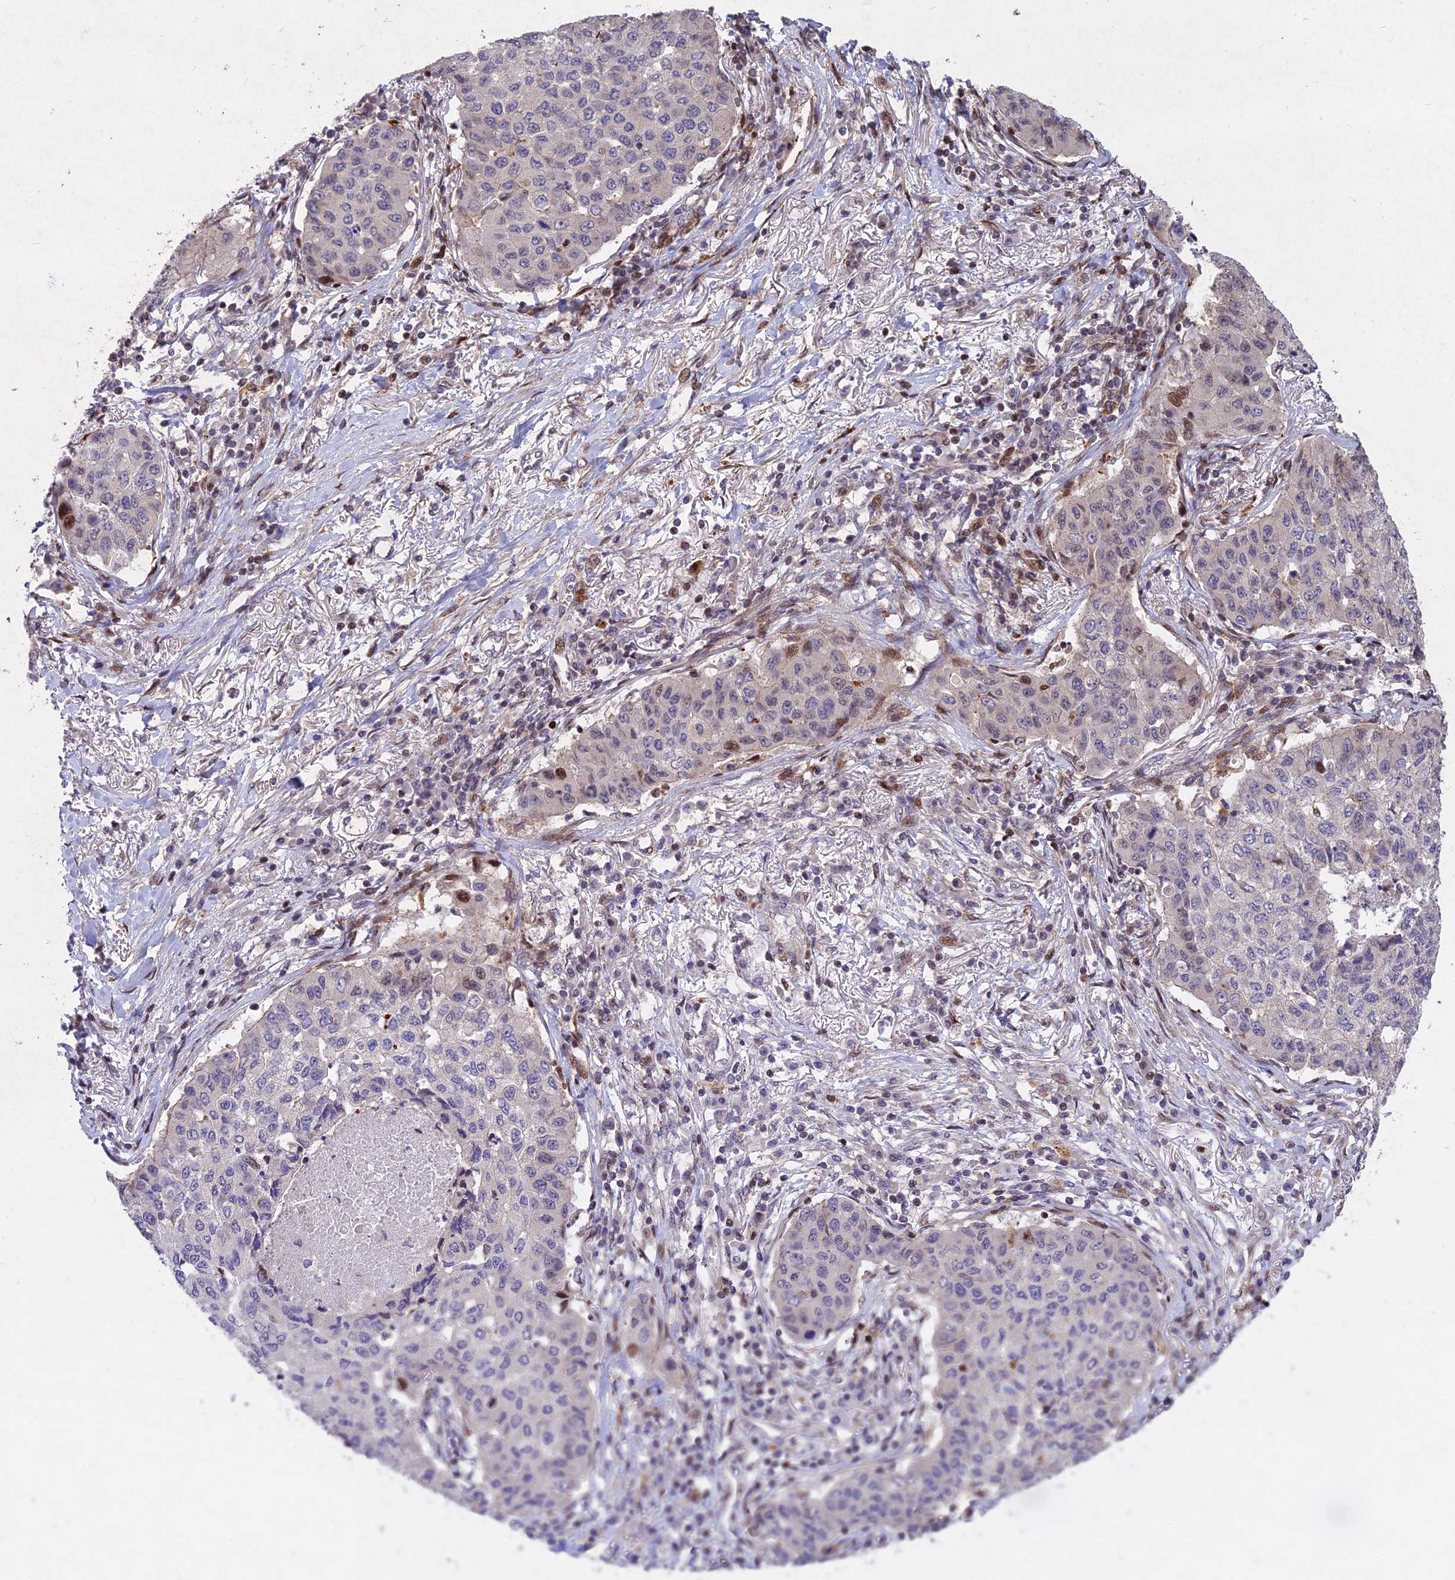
{"staining": {"intensity": "negative", "quantity": "none", "location": "none"}, "tissue": "lung cancer", "cell_type": "Tumor cells", "image_type": "cancer", "snomed": [{"axis": "morphology", "description": "Squamous cell carcinoma, NOS"}, {"axis": "topography", "description": "Lung"}], "caption": "Immunohistochemistry (IHC) micrograph of neoplastic tissue: lung squamous cell carcinoma stained with DAB exhibits no significant protein expression in tumor cells.", "gene": "RELCH", "patient": {"sex": "male", "age": 74}}